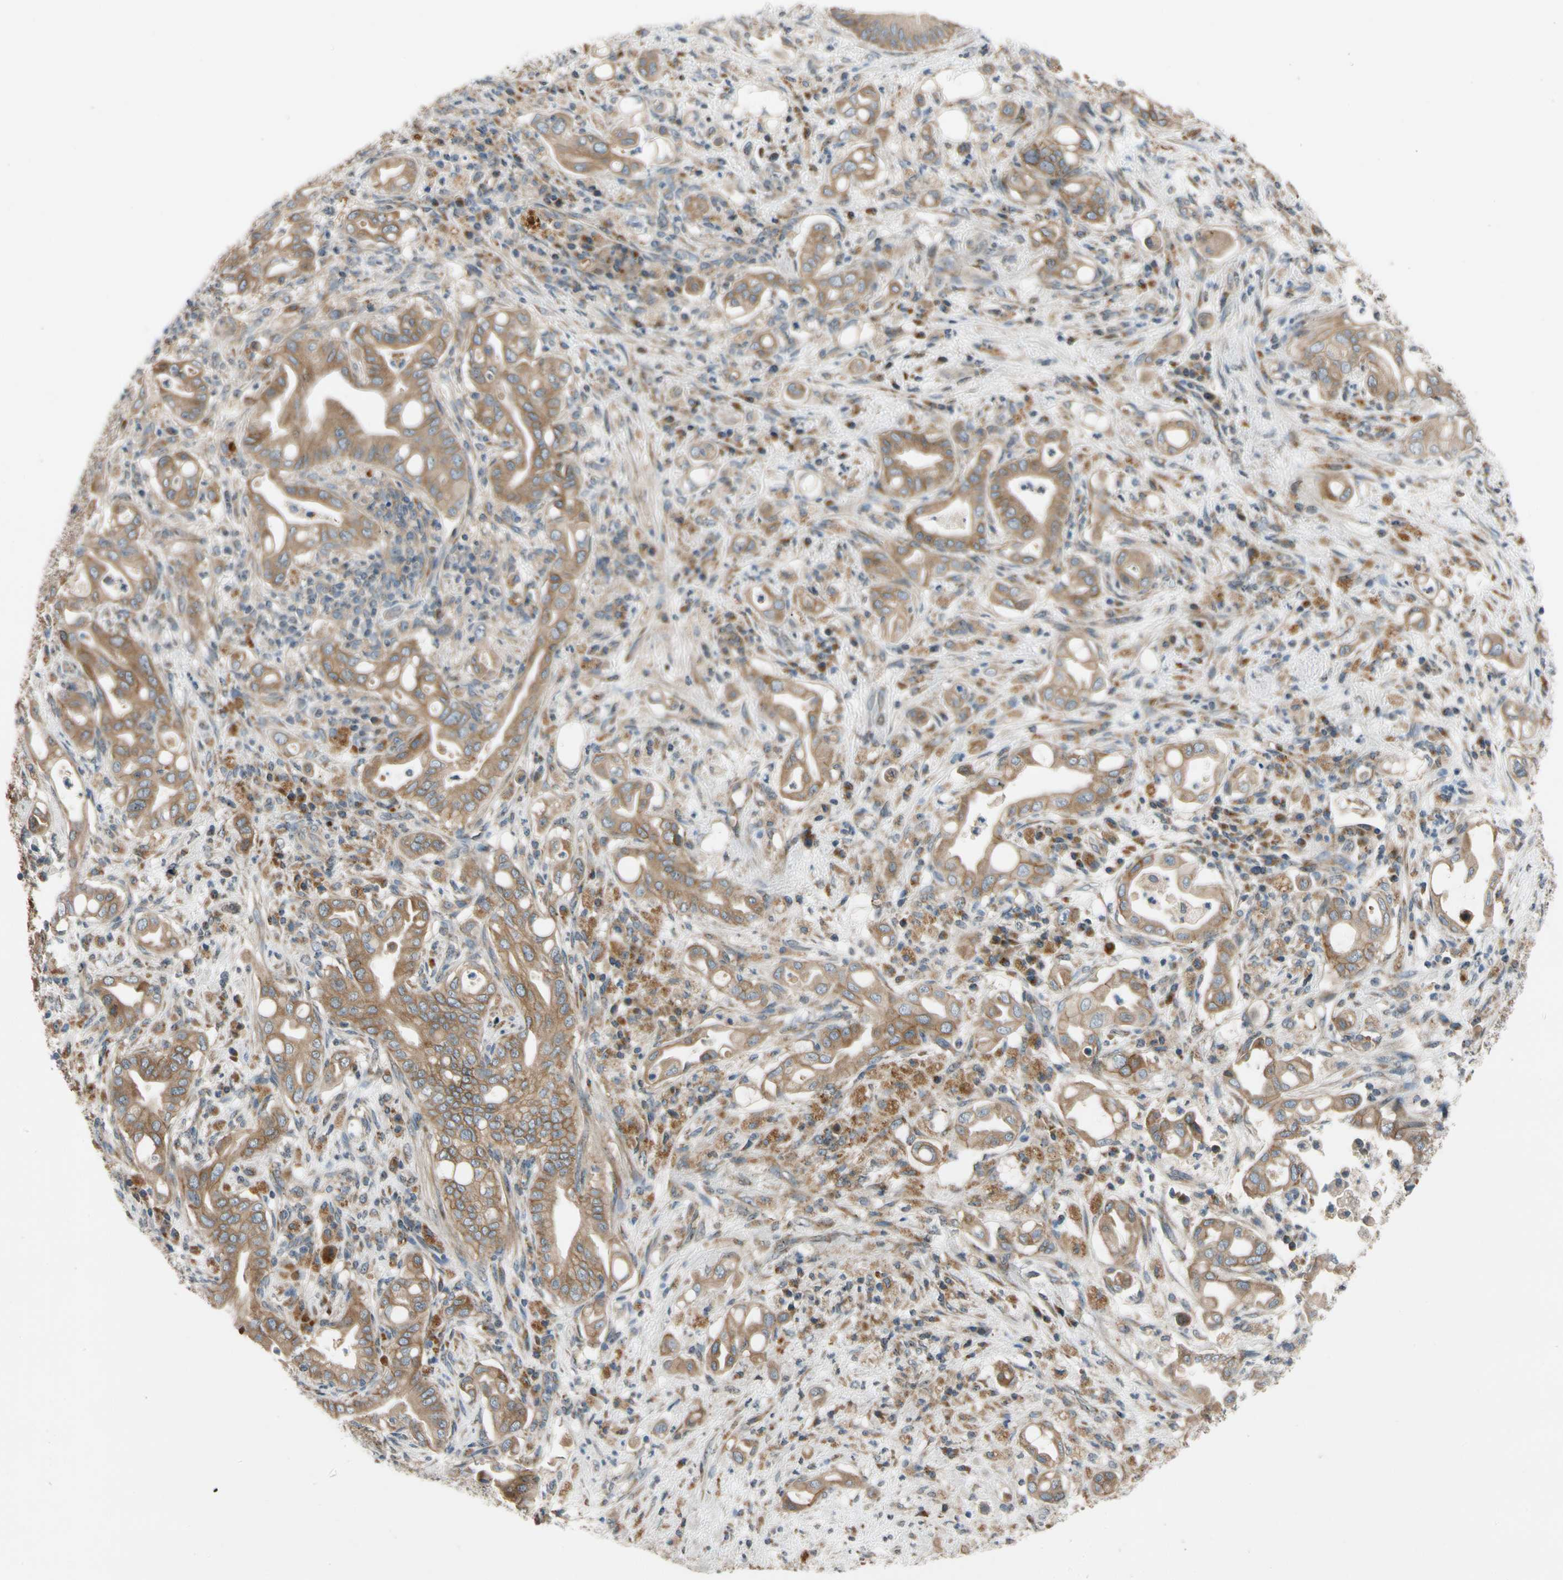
{"staining": {"intensity": "moderate", "quantity": ">75%", "location": "cytoplasmic/membranous"}, "tissue": "liver cancer", "cell_type": "Tumor cells", "image_type": "cancer", "snomed": [{"axis": "morphology", "description": "Cholangiocarcinoma"}, {"axis": "topography", "description": "Liver"}], "caption": "A brown stain labels moderate cytoplasmic/membranous positivity of a protein in cholangiocarcinoma (liver) tumor cells. (IHC, brightfield microscopy, high magnification).", "gene": "MST1R", "patient": {"sex": "female", "age": 68}}